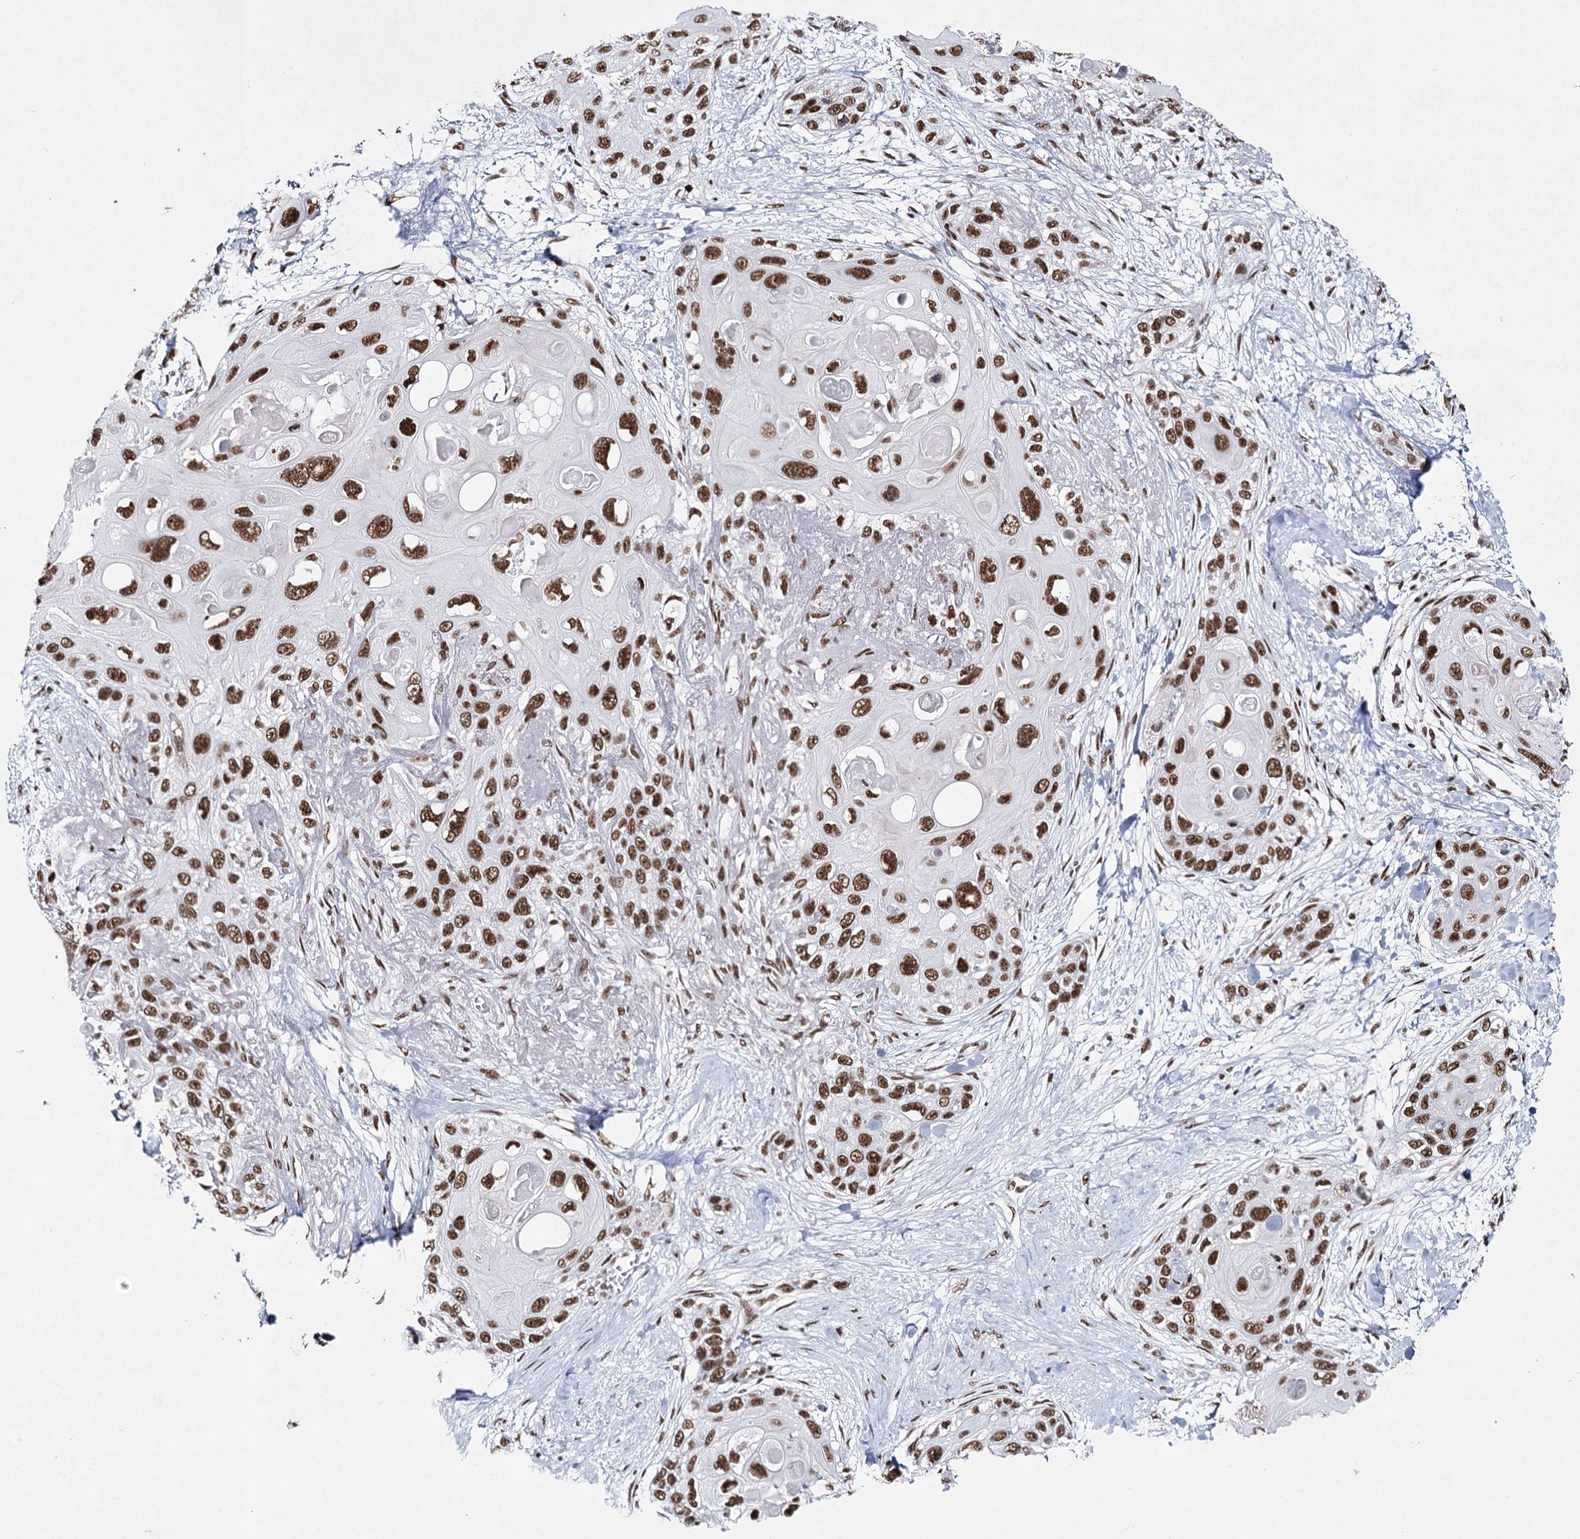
{"staining": {"intensity": "strong", "quantity": ">75%", "location": "nuclear"}, "tissue": "skin cancer", "cell_type": "Tumor cells", "image_type": "cancer", "snomed": [{"axis": "morphology", "description": "Normal tissue, NOS"}, {"axis": "morphology", "description": "Squamous cell carcinoma, NOS"}, {"axis": "topography", "description": "Skin"}], "caption": "The immunohistochemical stain shows strong nuclear positivity in tumor cells of squamous cell carcinoma (skin) tissue.", "gene": "SCAF8", "patient": {"sex": "male", "age": 72}}